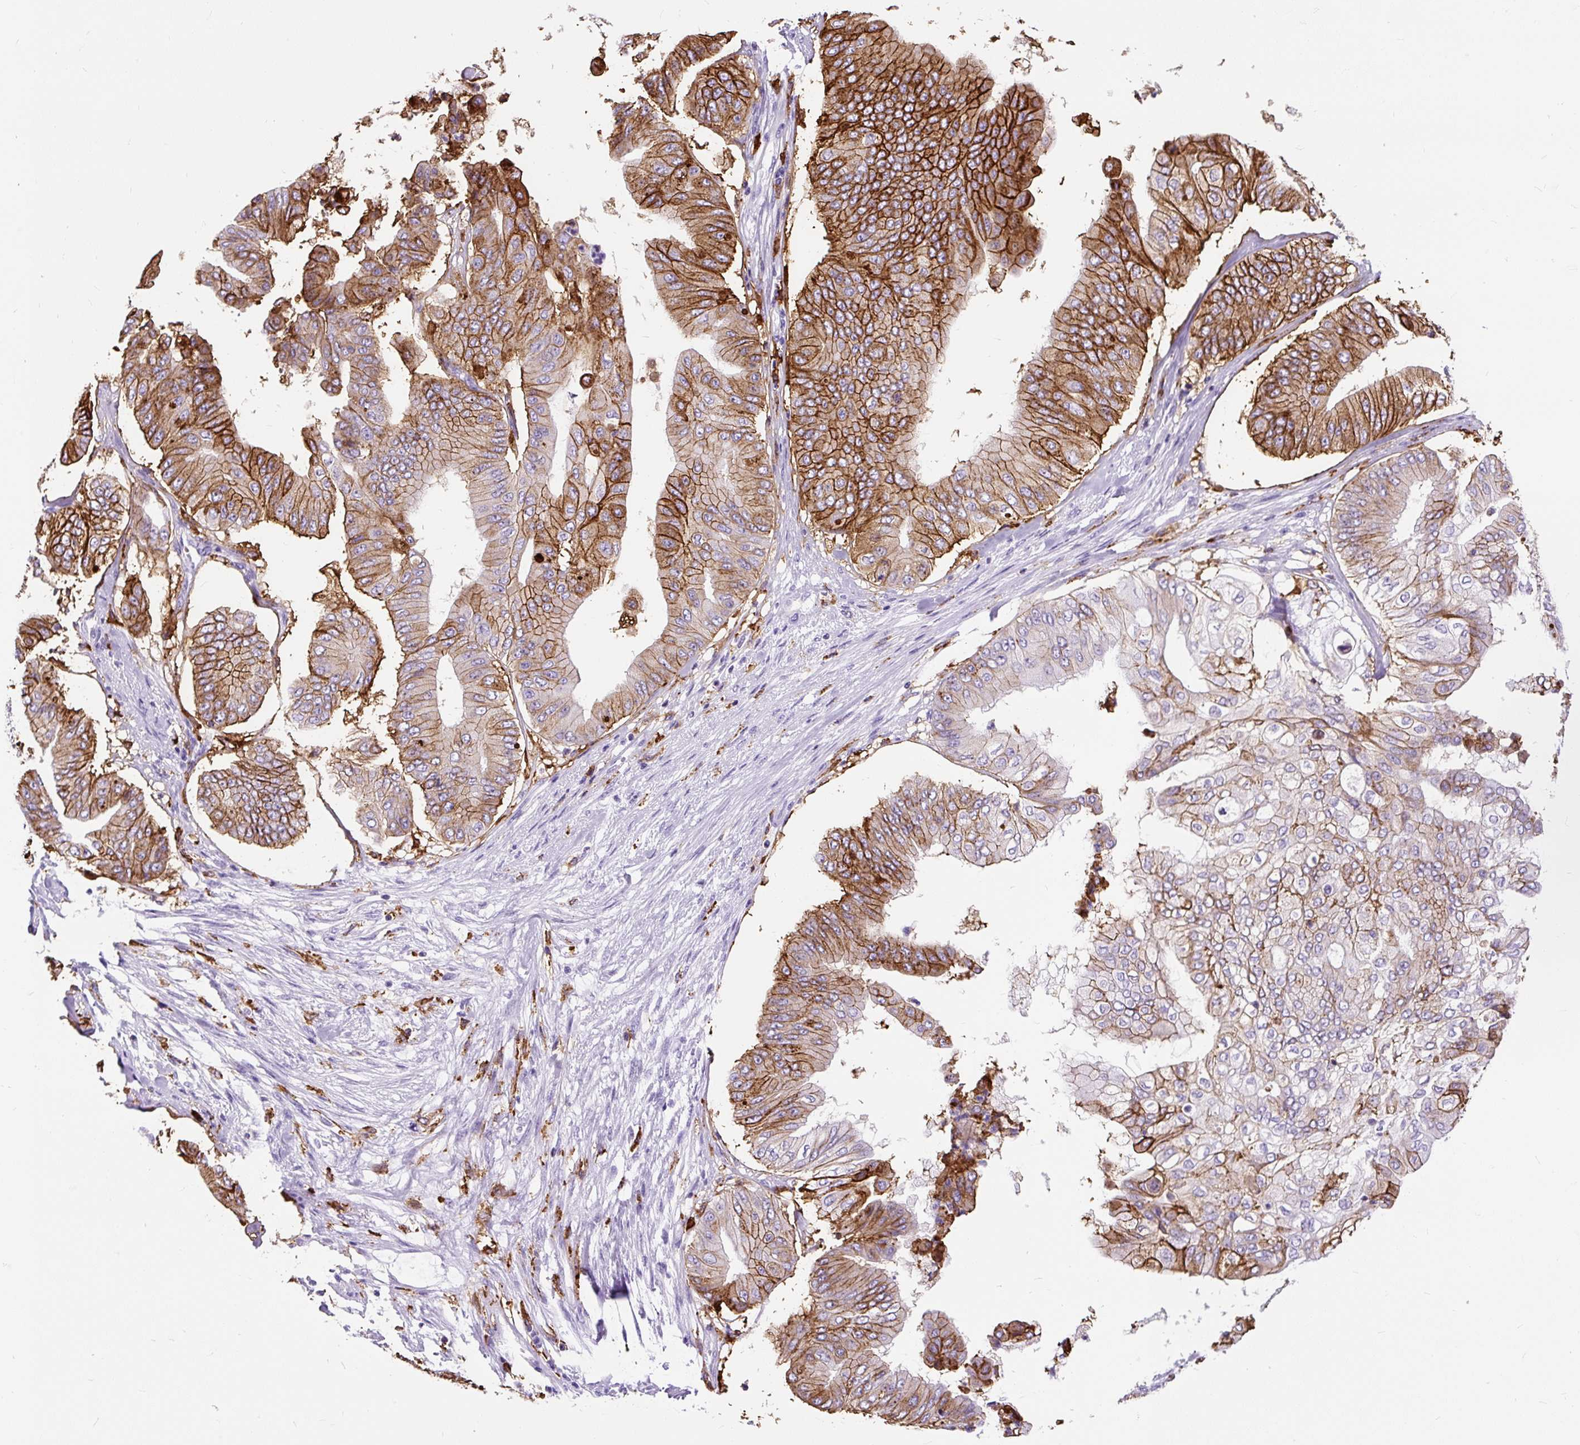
{"staining": {"intensity": "strong", "quantity": ">75%", "location": "cytoplasmic/membranous"}, "tissue": "pancreatic cancer", "cell_type": "Tumor cells", "image_type": "cancer", "snomed": [{"axis": "morphology", "description": "Adenocarcinoma, NOS"}, {"axis": "topography", "description": "Pancreas"}], "caption": "Pancreatic cancer stained with a protein marker exhibits strong staining in tumor cells.", "gene": "HLA-DRA", "patient": {"sex": "female", "age": 77}}